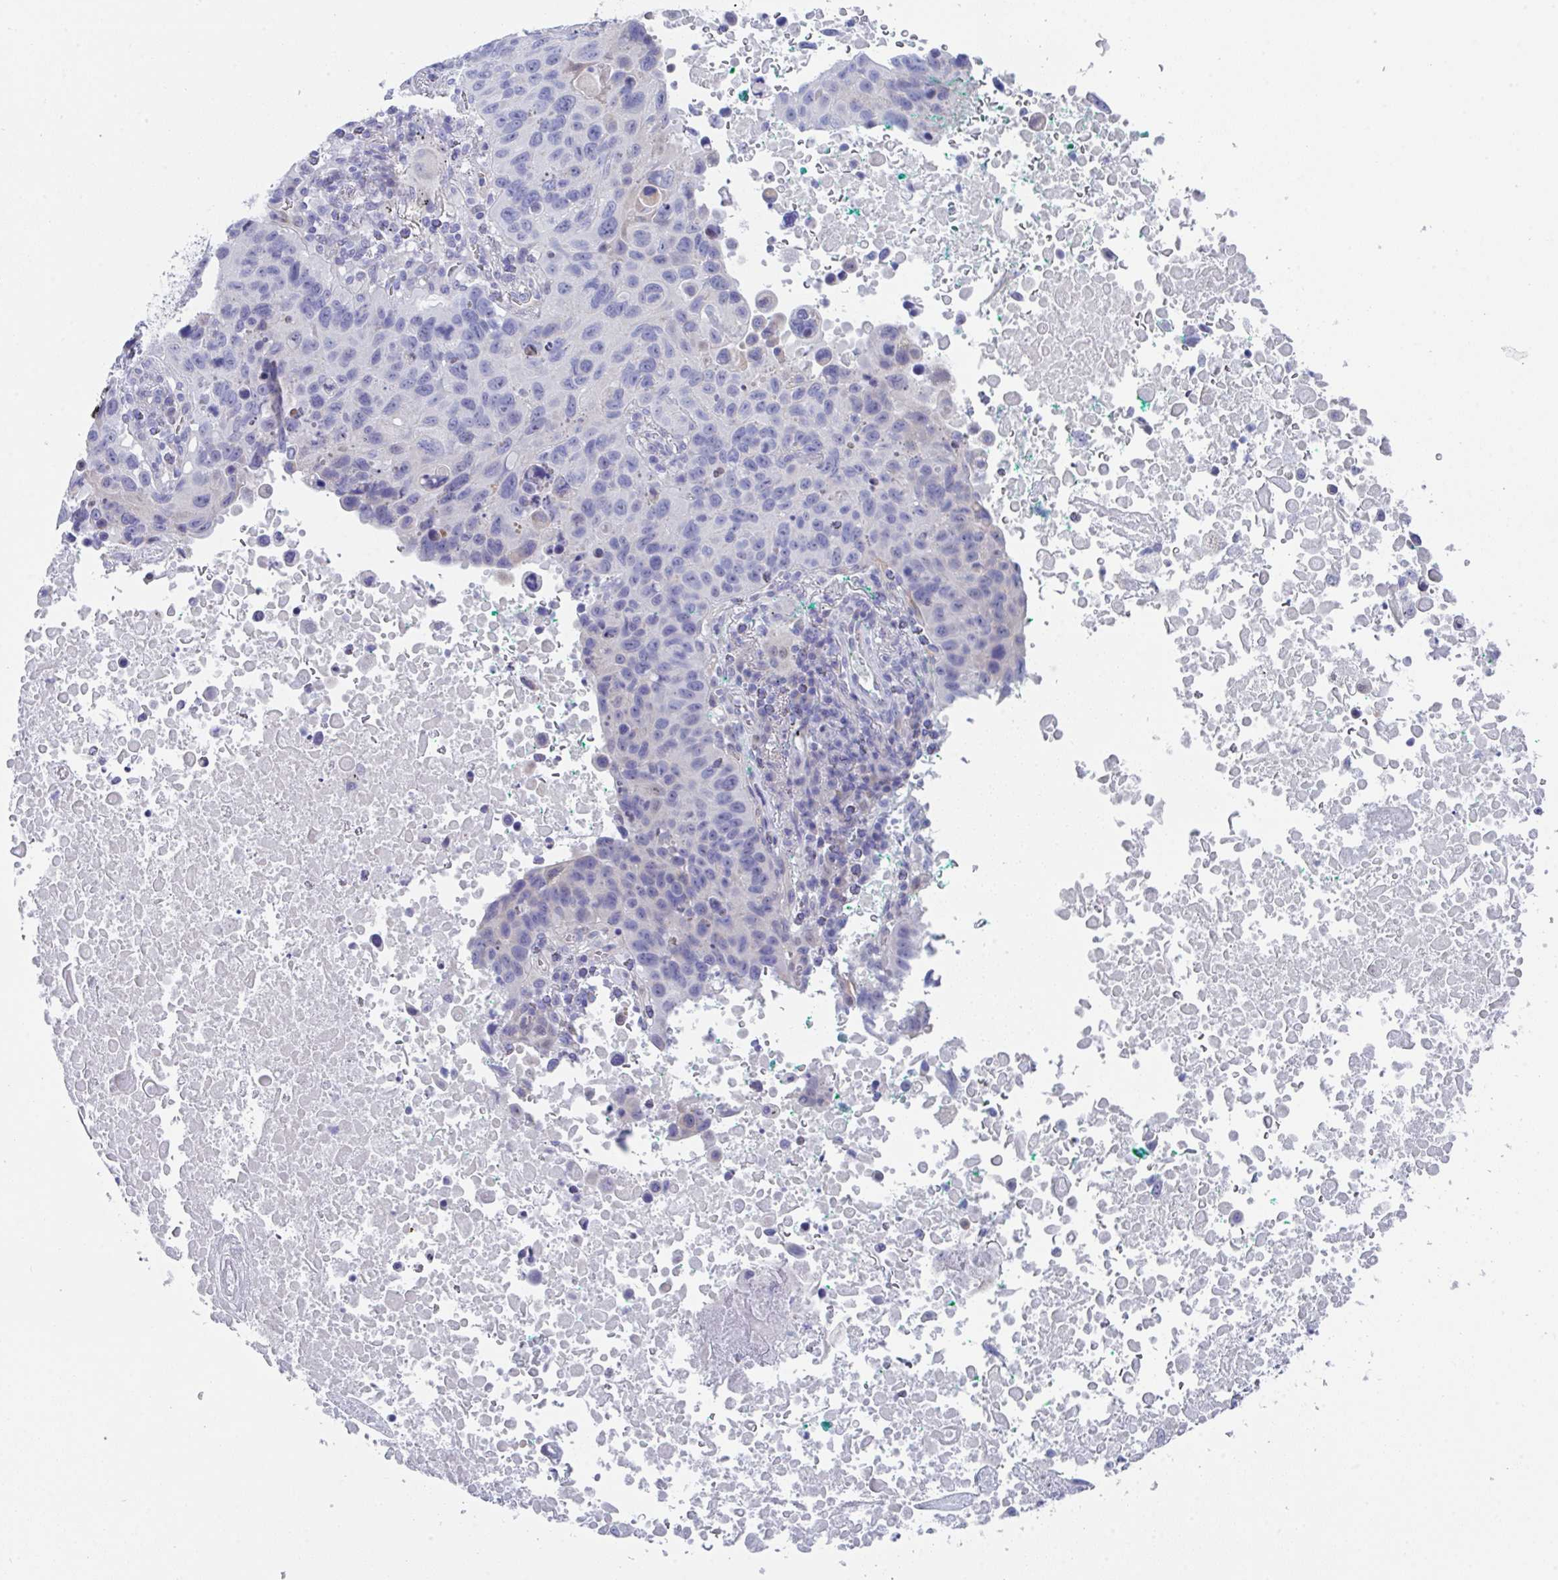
{"staining": {"intensity": "negative", "quantity": "none", "location": "none"}, "tissue": "lung cancer", "cell_type": "Tumor cells", "image_type": "cancer", "snomed": [{"axis": "morphology", "description": "Squamous cell carcinoma, NOS"}, {"axis": "topography", "description": "Lung"}], "caption": "Image shows no significant protein positivity in tumor cells of lung squamous cell carcinoma.", "gene": "FBXO47", "patient": {"sex": "male", "age": 66}}